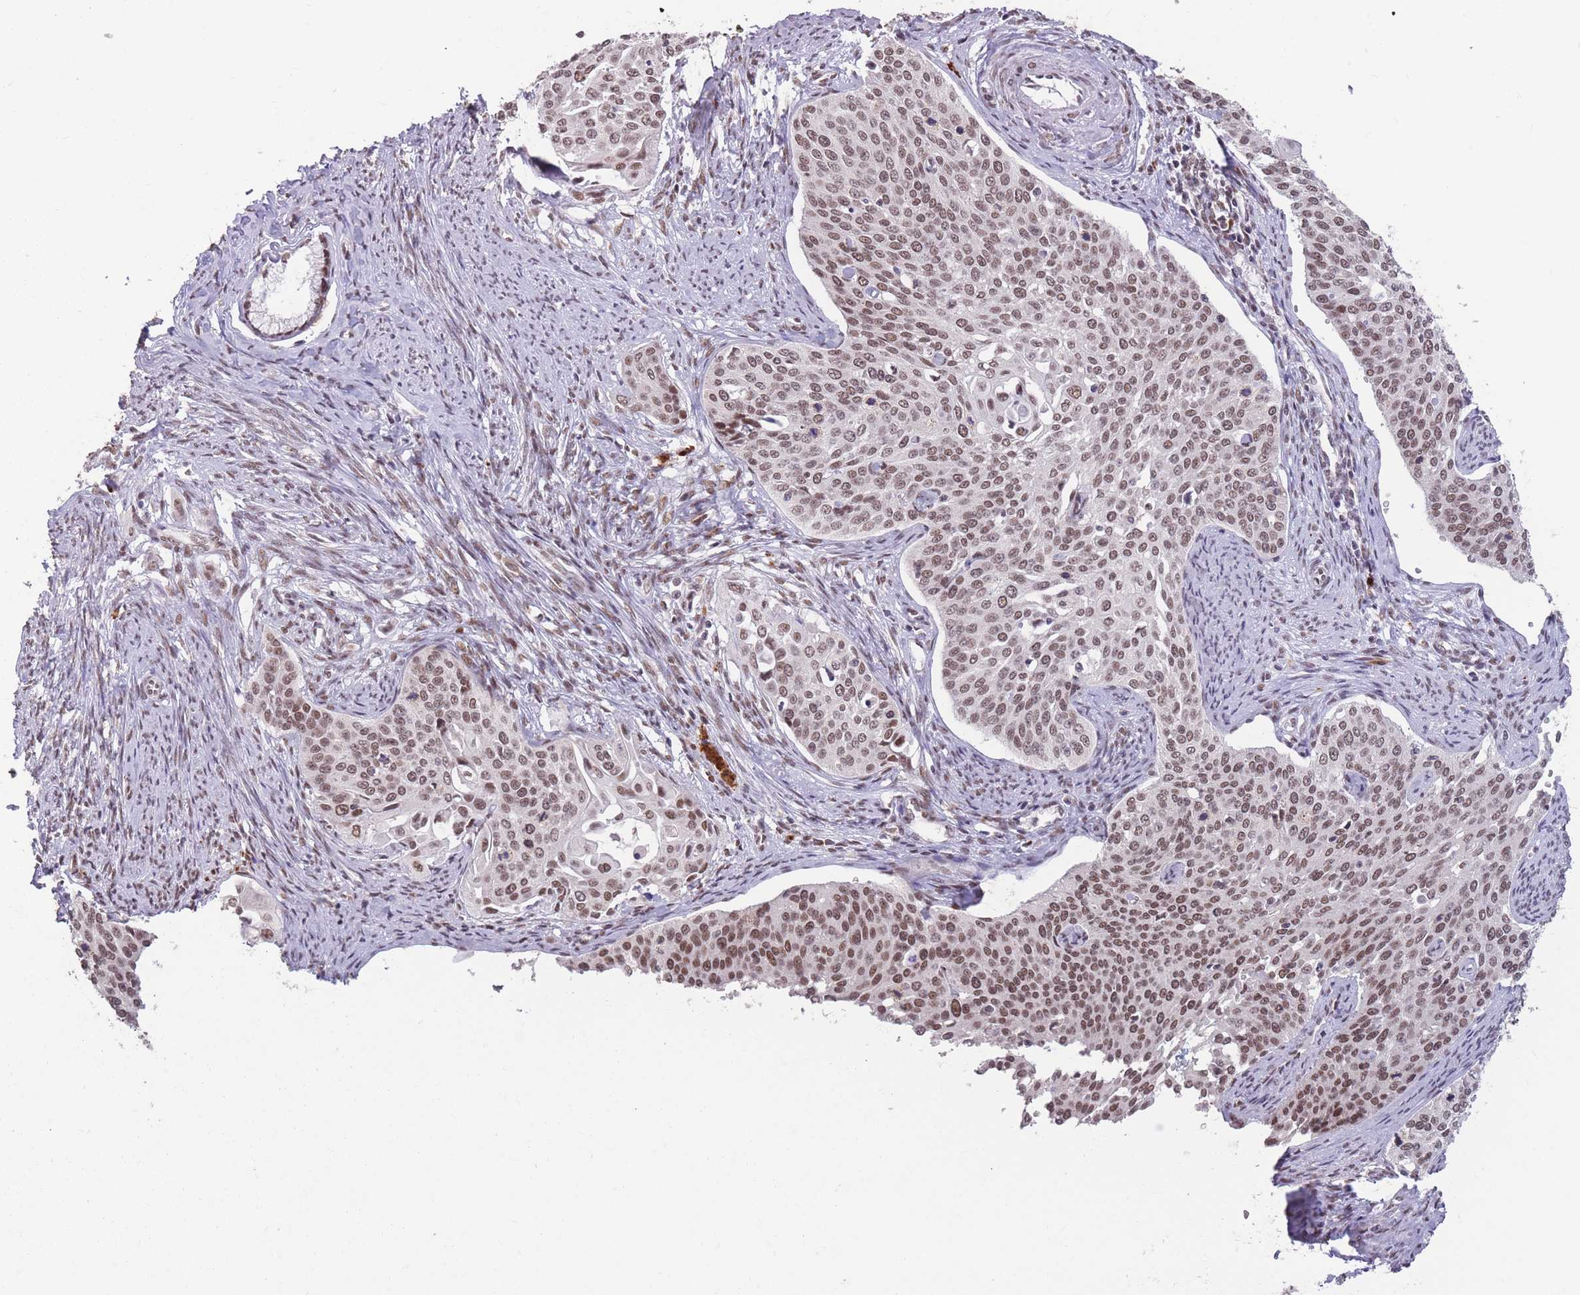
{"staining": {"intensity": "moderate", "quantity": ">75%", "location": "nuclear"}, "tissue": "cervical cancer", "cell_type": "Tumor cells", "image_type": "cancer", "snomed": [{"axis": "morphology", "description": "Squamous cell carcinoma, NOS"}, {"axis": "topography", "description": "Cervix"}], "caption": "This is a photomicrograph of immunohistochemistry (IHC) staining of cervical squamous cell carcinoma, which shows moderate staining in the nuclear of tumor cells.", "gene": "HNRNPUL1", "patient": {"sex": "female", "age": 44}}